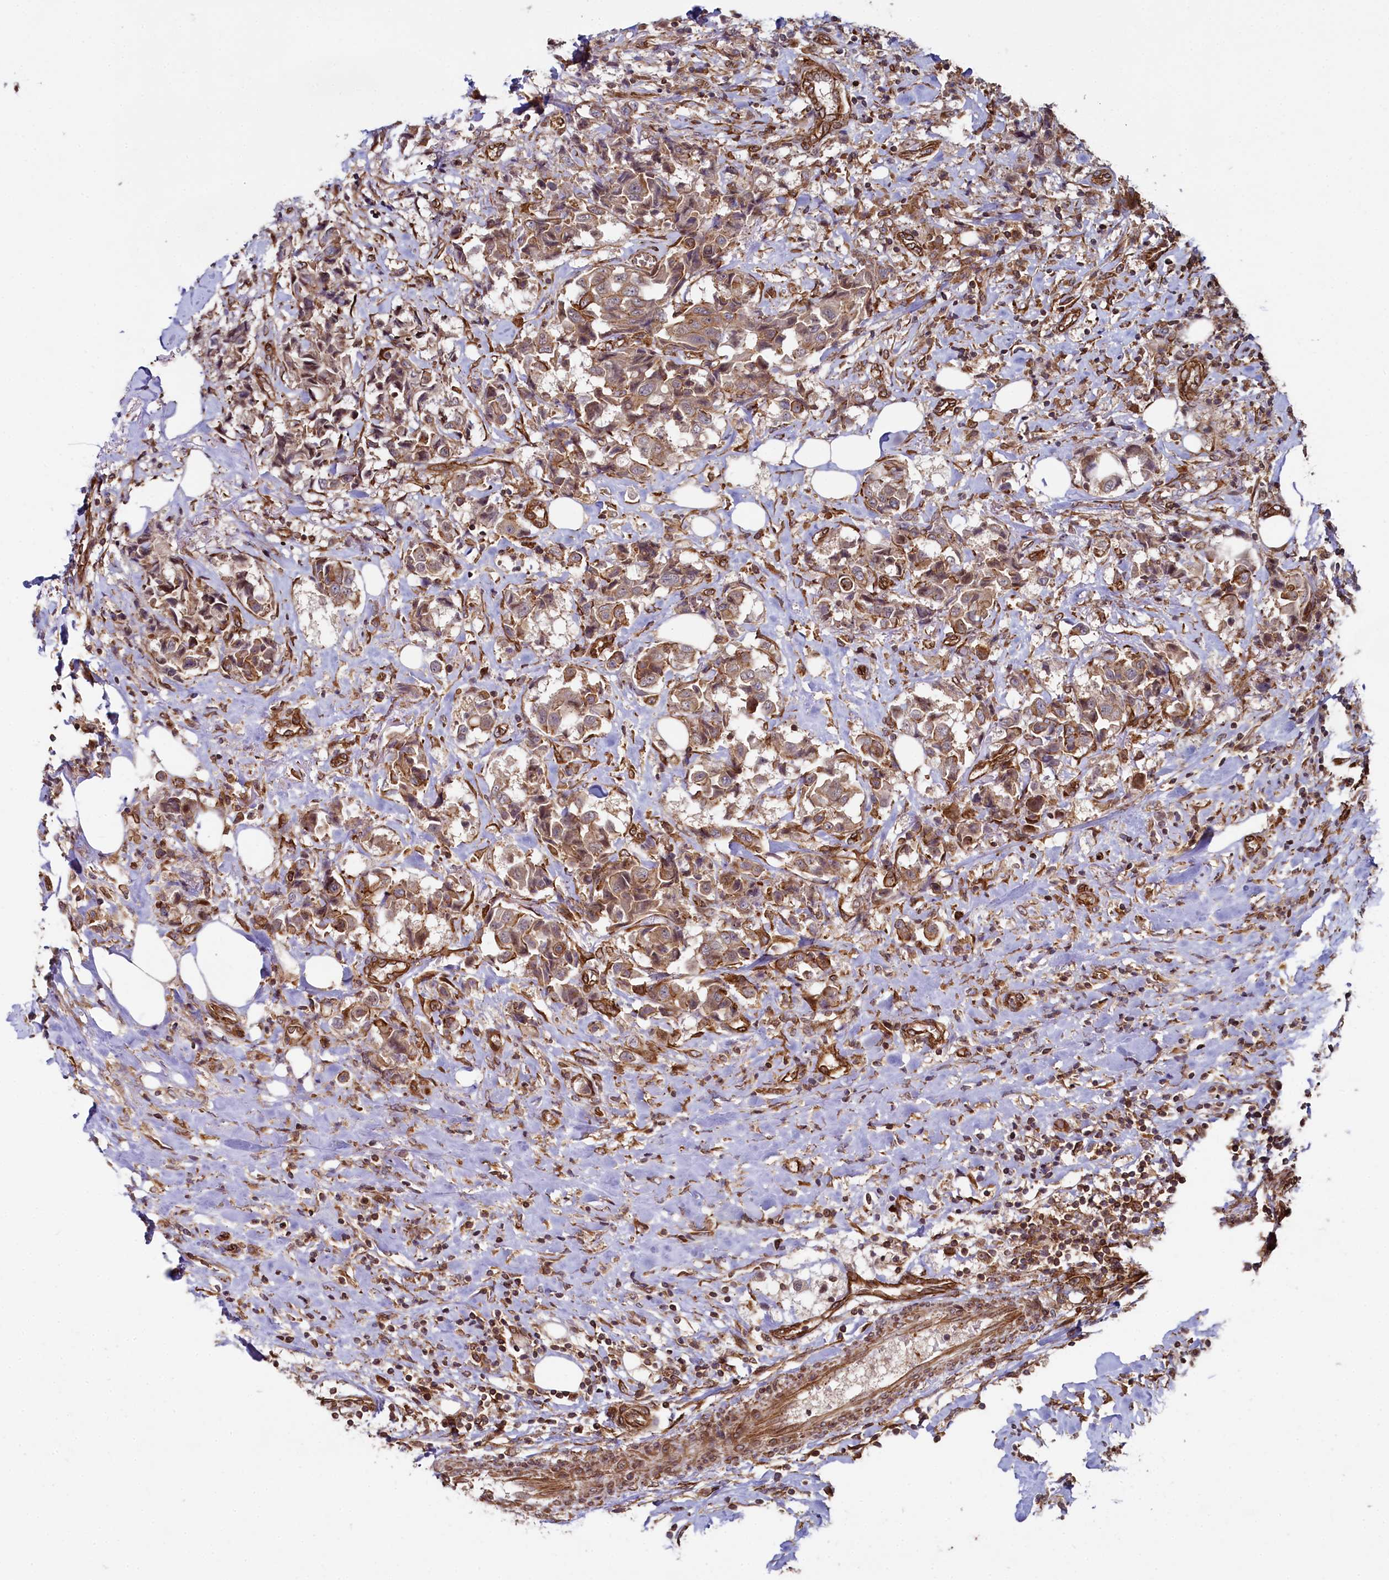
{"staining": {"intensity": "moderate", "quantity": ">75%", "location": "cytoplasmic/membranous"}, "tissue": "breast cancer", "cell_type": "Tumor cells", "image_type": "cancer", "snomed": [{"axis": "morphology", "description": "Duct carcinoma"}, {"axis": "topography", "description": "Breast"}], "caption": "This photomicrograph shows immunohistochemistry staining of breast invasive ductal carcinoma, with medium moderate cytoplasmic/membranous staining in approximately >75% of tumor cells.", "gene": "SVIP", "patient": {"sex": "female", "age": 80}}